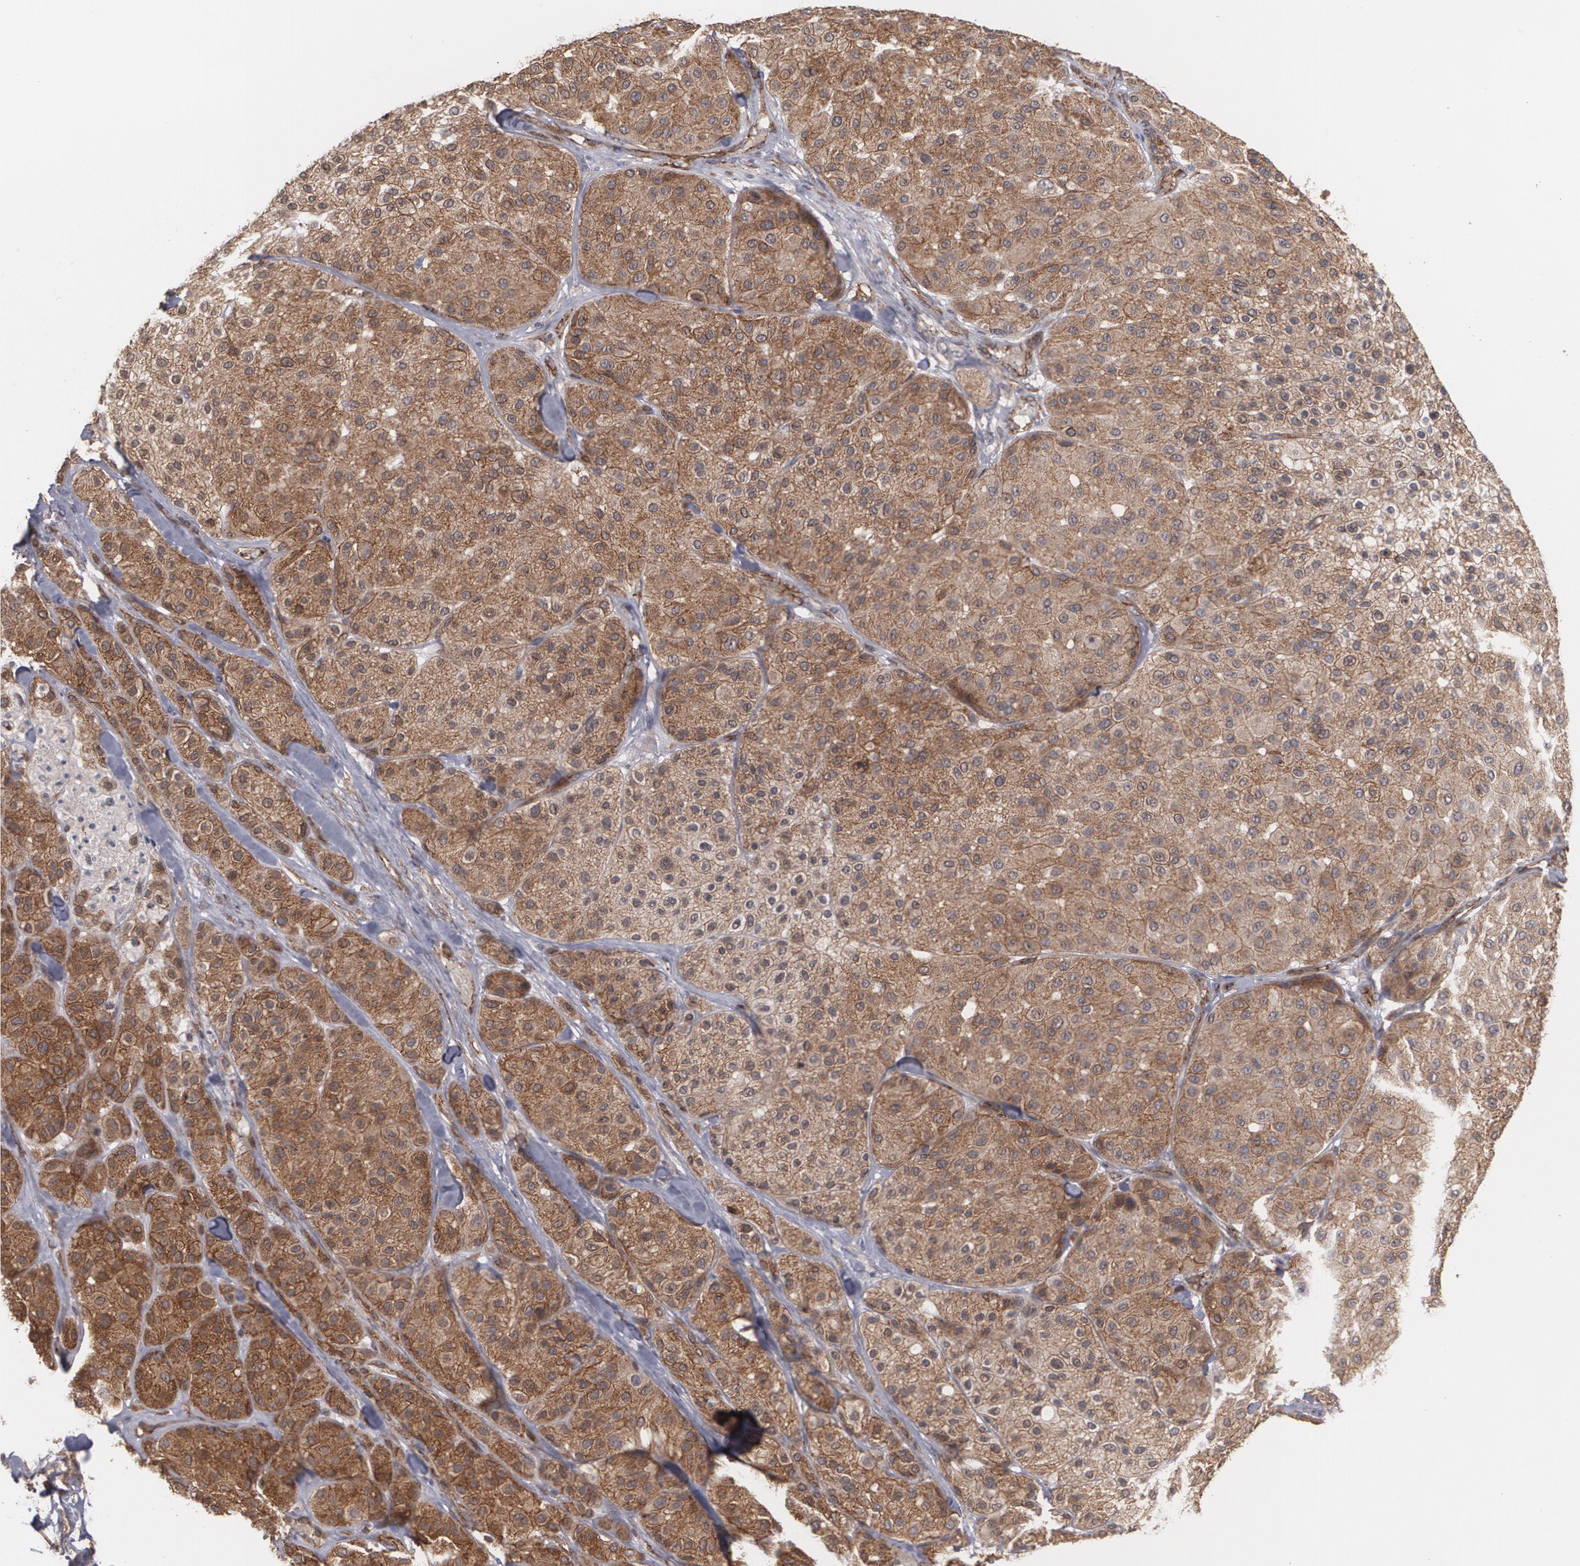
{"staining": {"intensity": "moderate", "quantity": ">75%", "location": "cytoplasmic/membranous"}, "tissue": "melanoma", "cell_type": "Tumor cells", "image_type": "cancer", "snomed": [{"axis": "morphology", "description": "Normal tissue, NOS"}, {"axis": "morphology", "description": "Malignant melanoma, Metastatic site"}, {"axis": "topography", "description": "Skin"}], "caption": "Immunohistochemical staining of human melanoma displays medium levels of moderate cytoplasmic/membranous positivity in approximately >75% of tumor cells.", "gene": "TJP1", "patient": {"sex": "male", "age": 41}}